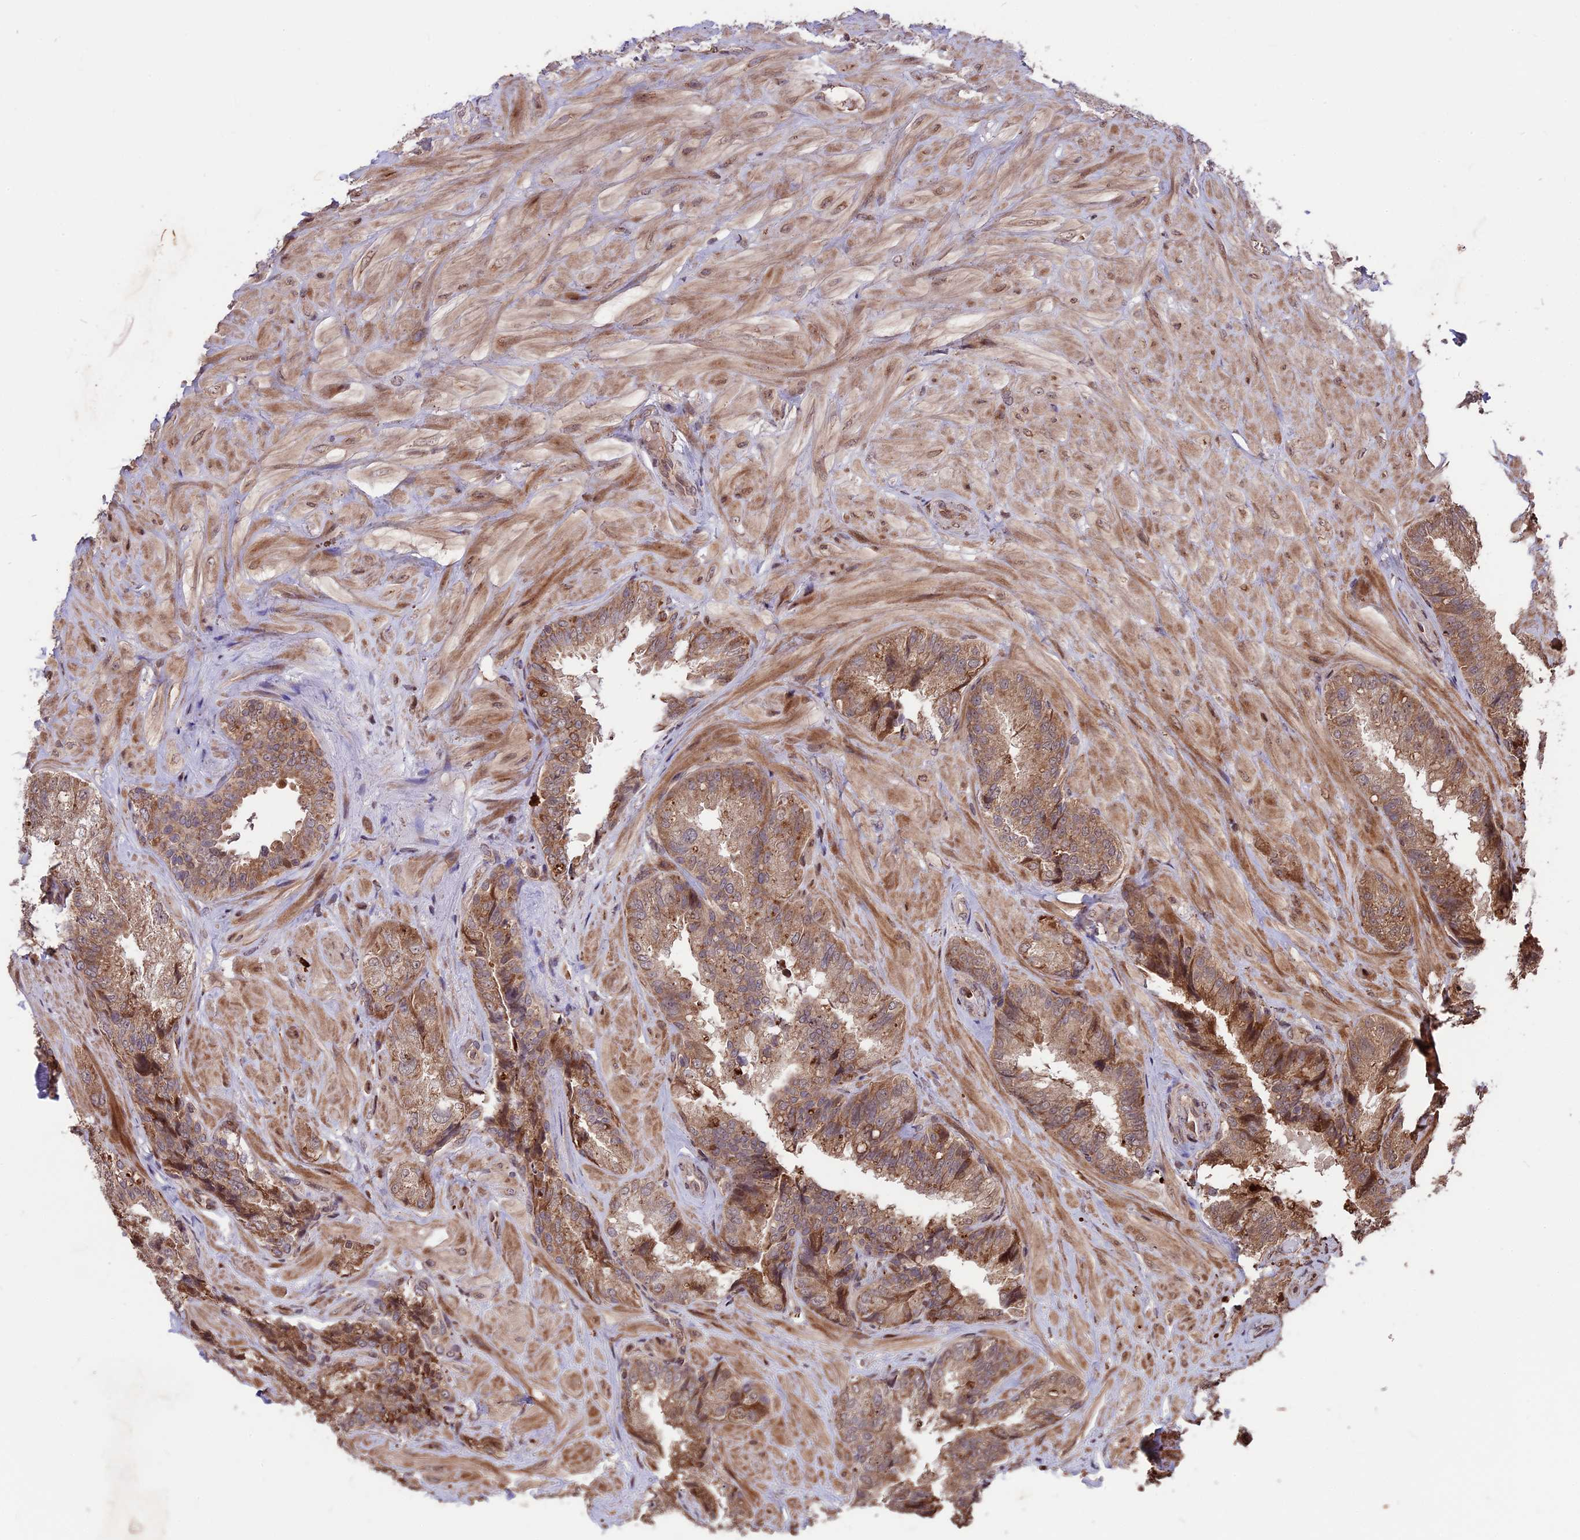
{"staining": {"intensity": "moderate", "quantity": ">75%", "location": "cytoplasmic/membranous"}, "tissue": "seminal vesicle", "cell_type": "Glandular cells", "image_type": "normal", "snomed": [{"axis": "morphology", "description": "Normal tissue, NOS"}, {"axis": "topography", "description": "Prostate and seminal vesicle, NOS"}, {"axis": "topography", "description": "Prostate"}, {"axis": "topography", "description": "Seminal veicle"}], "caption": "DAB immunohistochemical staining of normal seminal vesicle displays moderate cytoplasmic/membranous protein positivity in approximately >75% of glandular cells.", "gene": "ZNF598", "patient": {"sex": "male", "age": 67}}